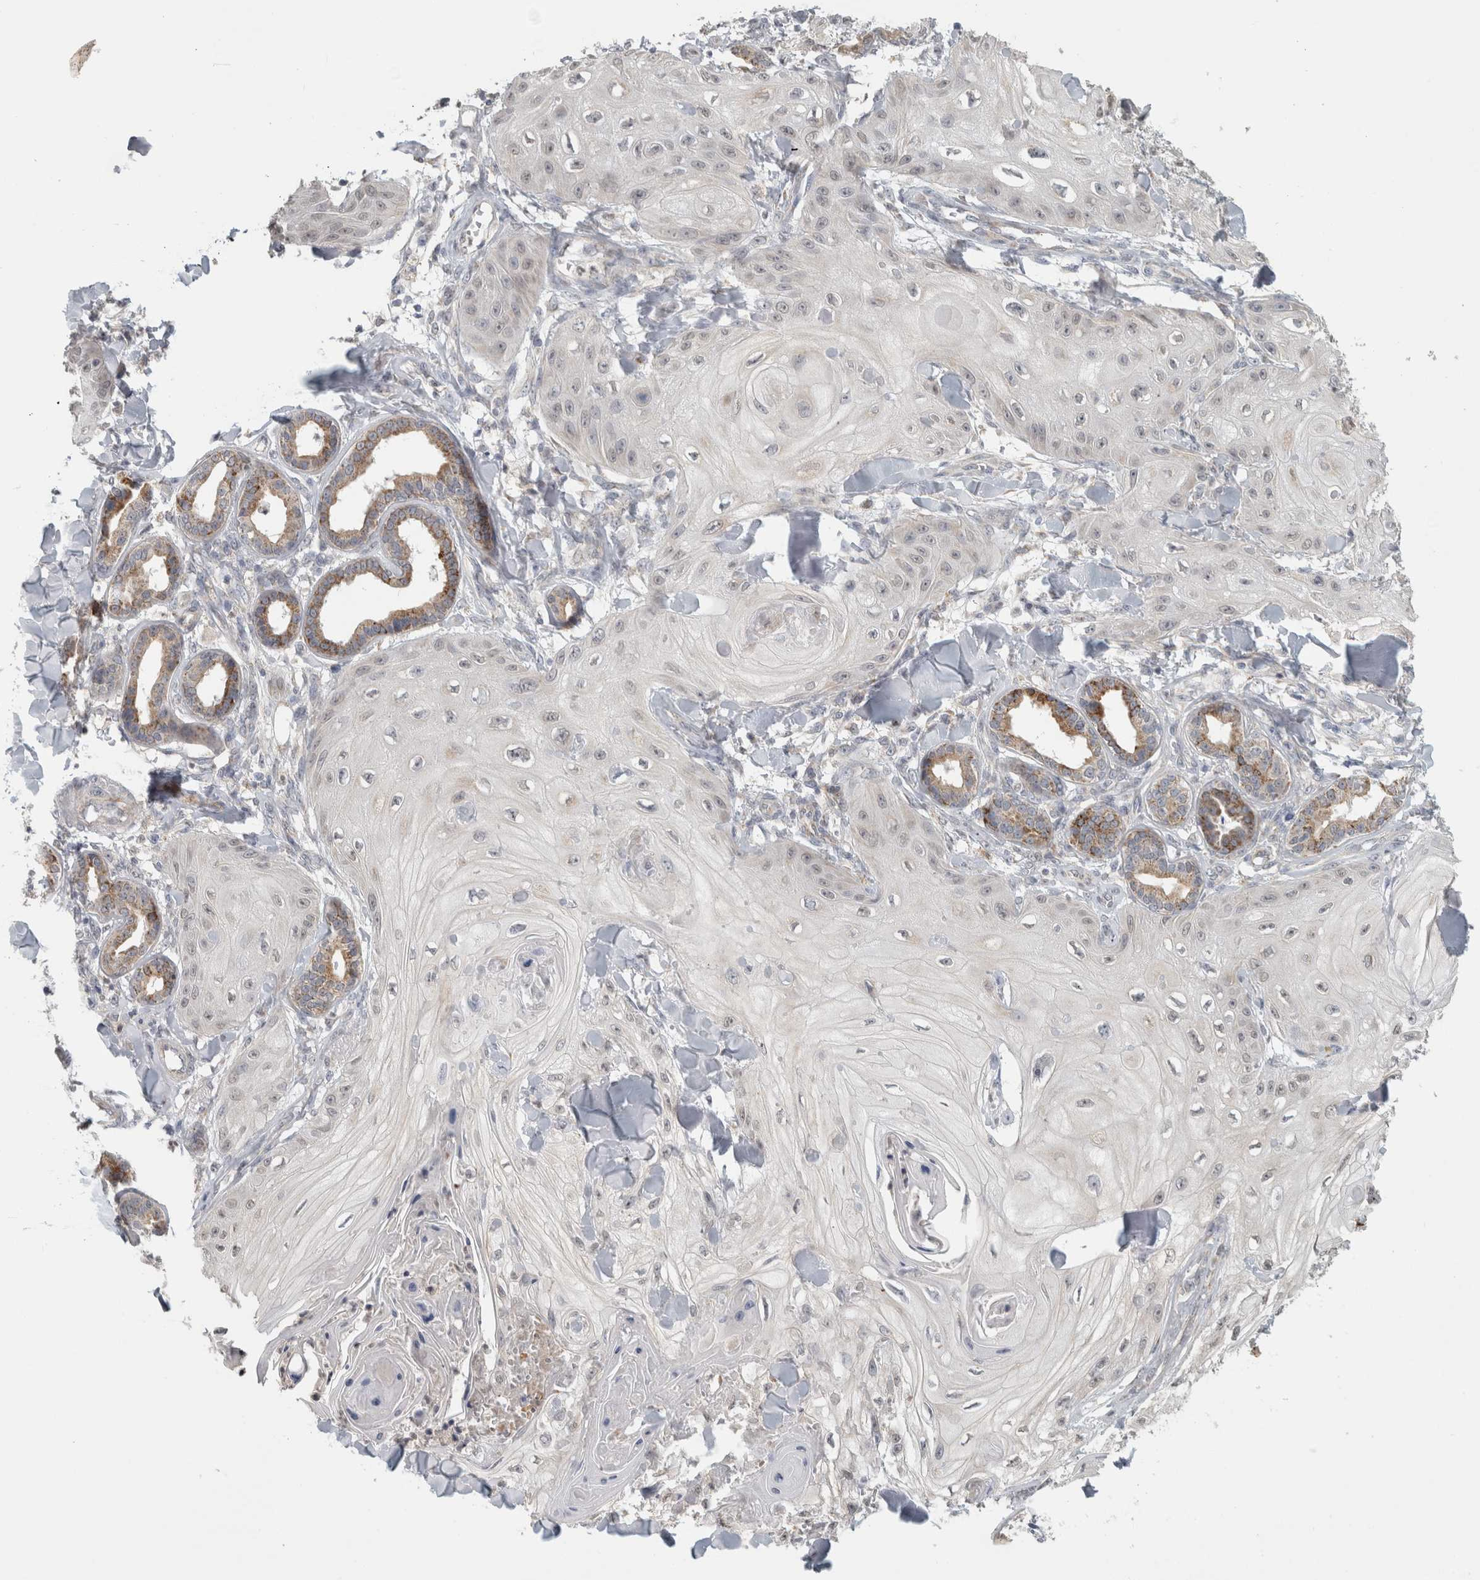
{"staining": {"intensity": "weak", "quantity": "<25%", "location": "nuclear"}, "tissue": "skin cancer", "cell_type": "Tumor cells", "image_type": "cancer", "snomed": [{"axis": "morphology", "description": "Squamous cell carcinoma, NOS"}, {"axis": "topography", "description": "Skin"}], "caption": "Squamous cell carcinoma (skin) was stained to show a protein in brown. There is no significant positivity in tumor cells.", "gene": "RAB18", "patient": {"sex": "male", "age": 74}}